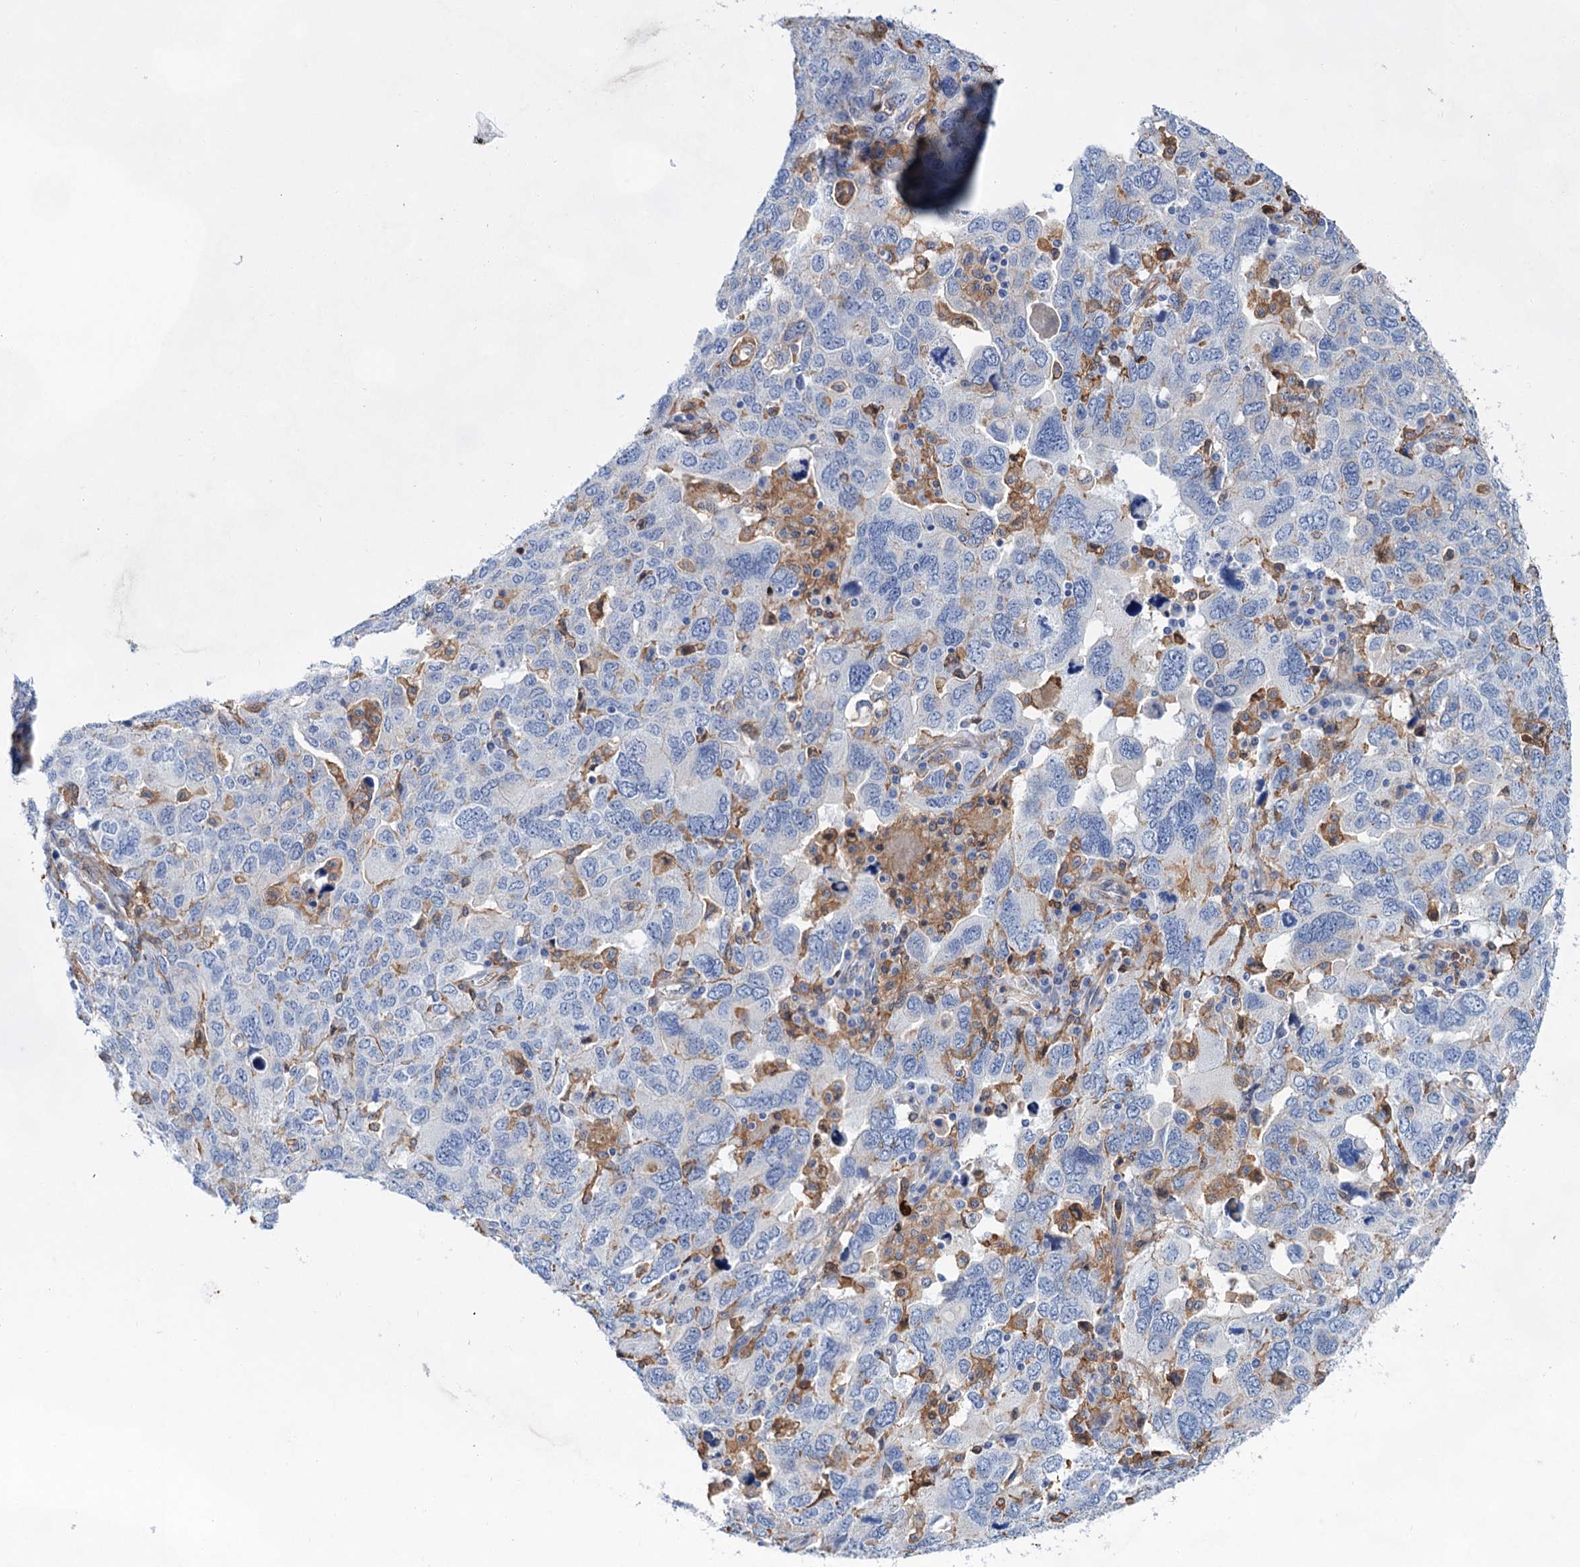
{"staining": {"intensity": "negative", "quantity": "none", "location": "none"}, "tissue": "ovarian cancer", "cell_type": "Tumor cells", "image_type": "cancer", "snomed": [{"axis": "morphology", "description": "Carcinoma, endometroid"}, {"axis": "topography", "description": "Ovary"}], "caption": "Tumor cells are negative for brown protein staining in ovarian cancer (endometroid carcinoma).", "gene": "TMTC3", "patient": {"sex": "female", "age": 62}}